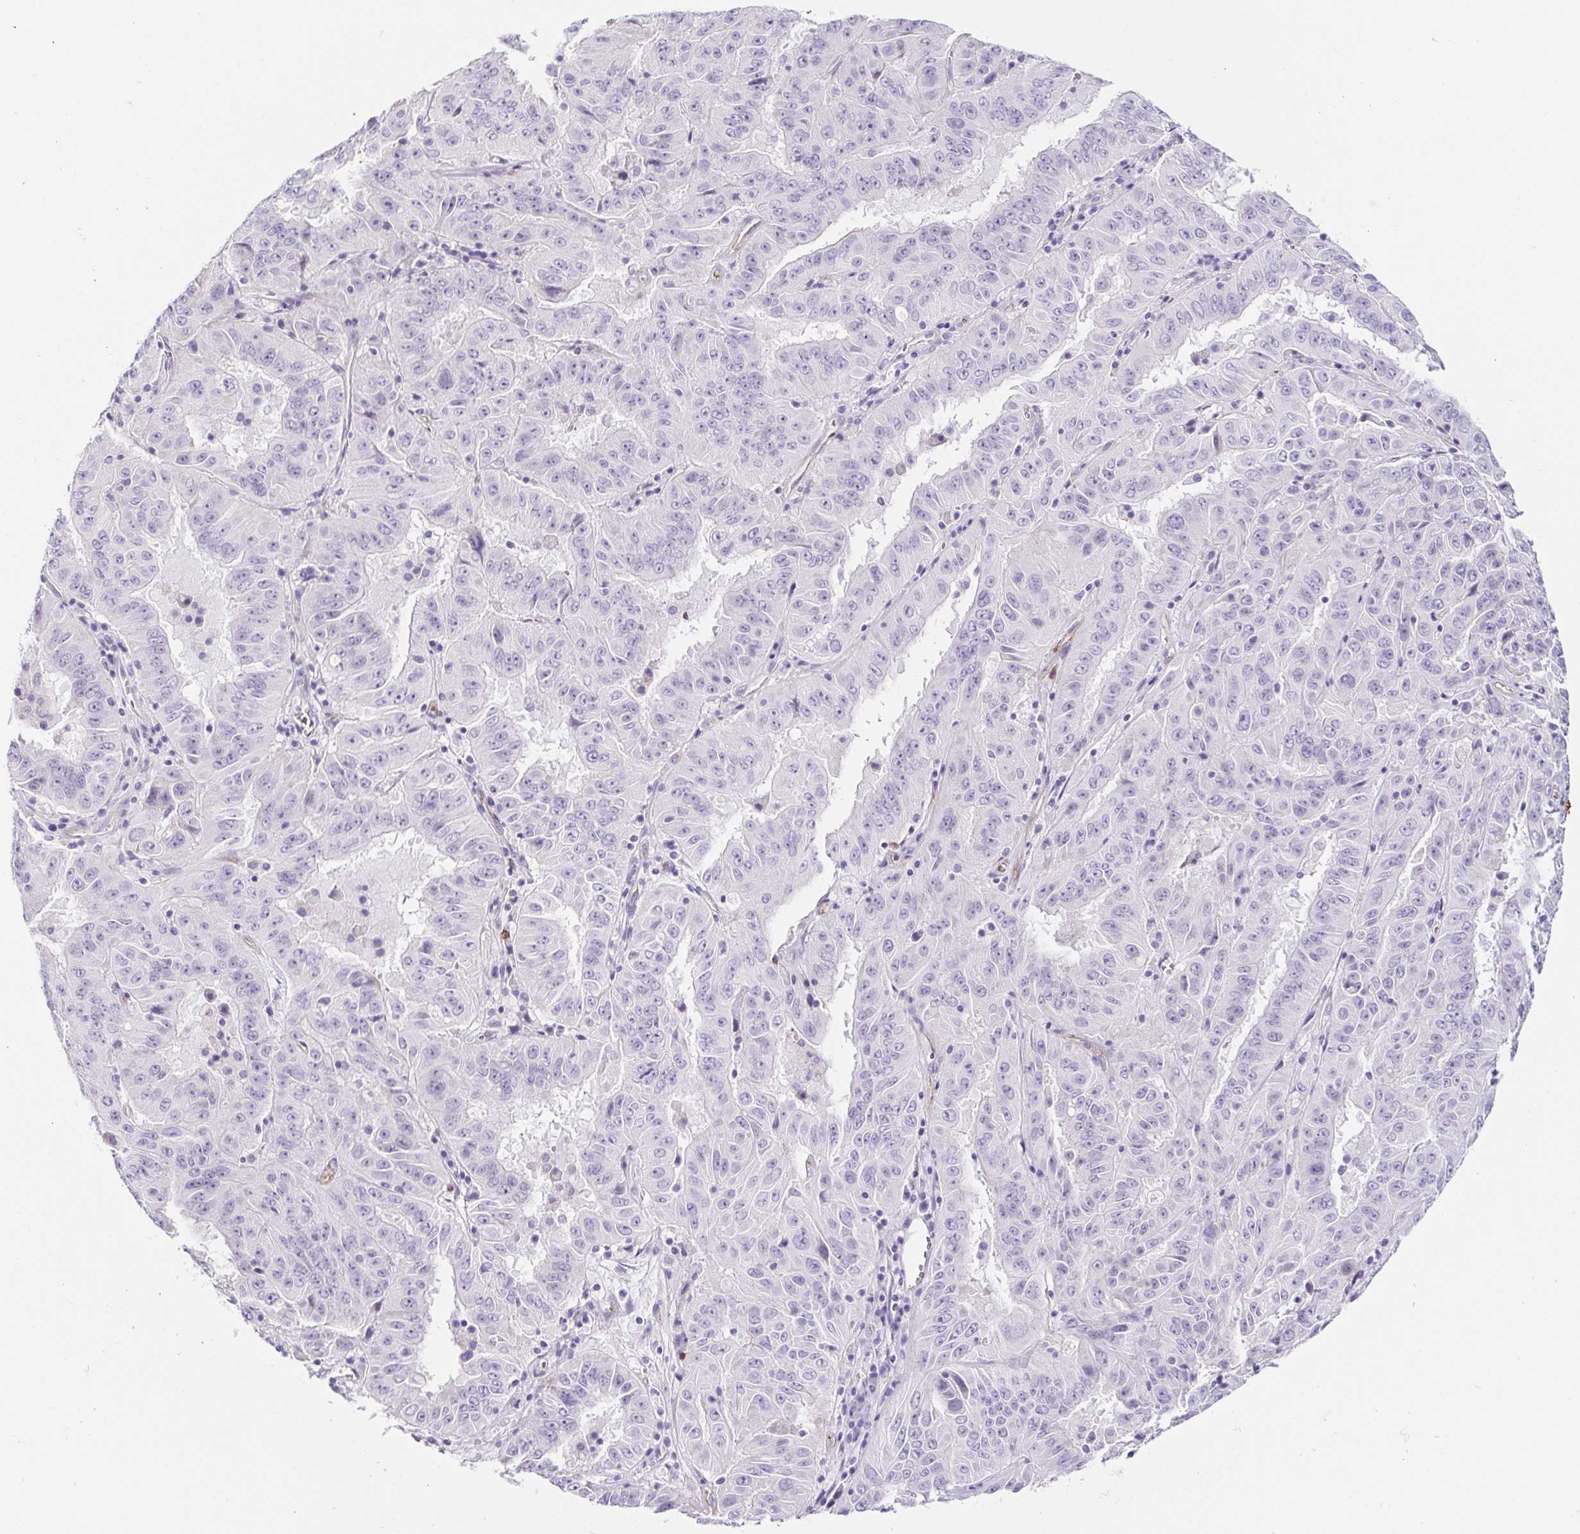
{"staining": {"intensity": "negative", "quantity": "none", "location": "none"}, "tissue": "pancreatic cancer", "cell_type": "Tumor cells", "image_type": "cancer", "snomed": [{"axis": "morphology", "description": "Adenocarcinoma, NOS"}, {"axis": "topography", "description": "Pancreas"}], "caption": "IHC of human pancreatic cancer reveals no expression in tumor cells. (DAB (3,3'-diaminobenzidine) immunohistochemistry (IHC) visualized using brightfield microscopy, high magnification).", "gene": "BCAS1", "patient": {"sex": "male", "age": 63}}